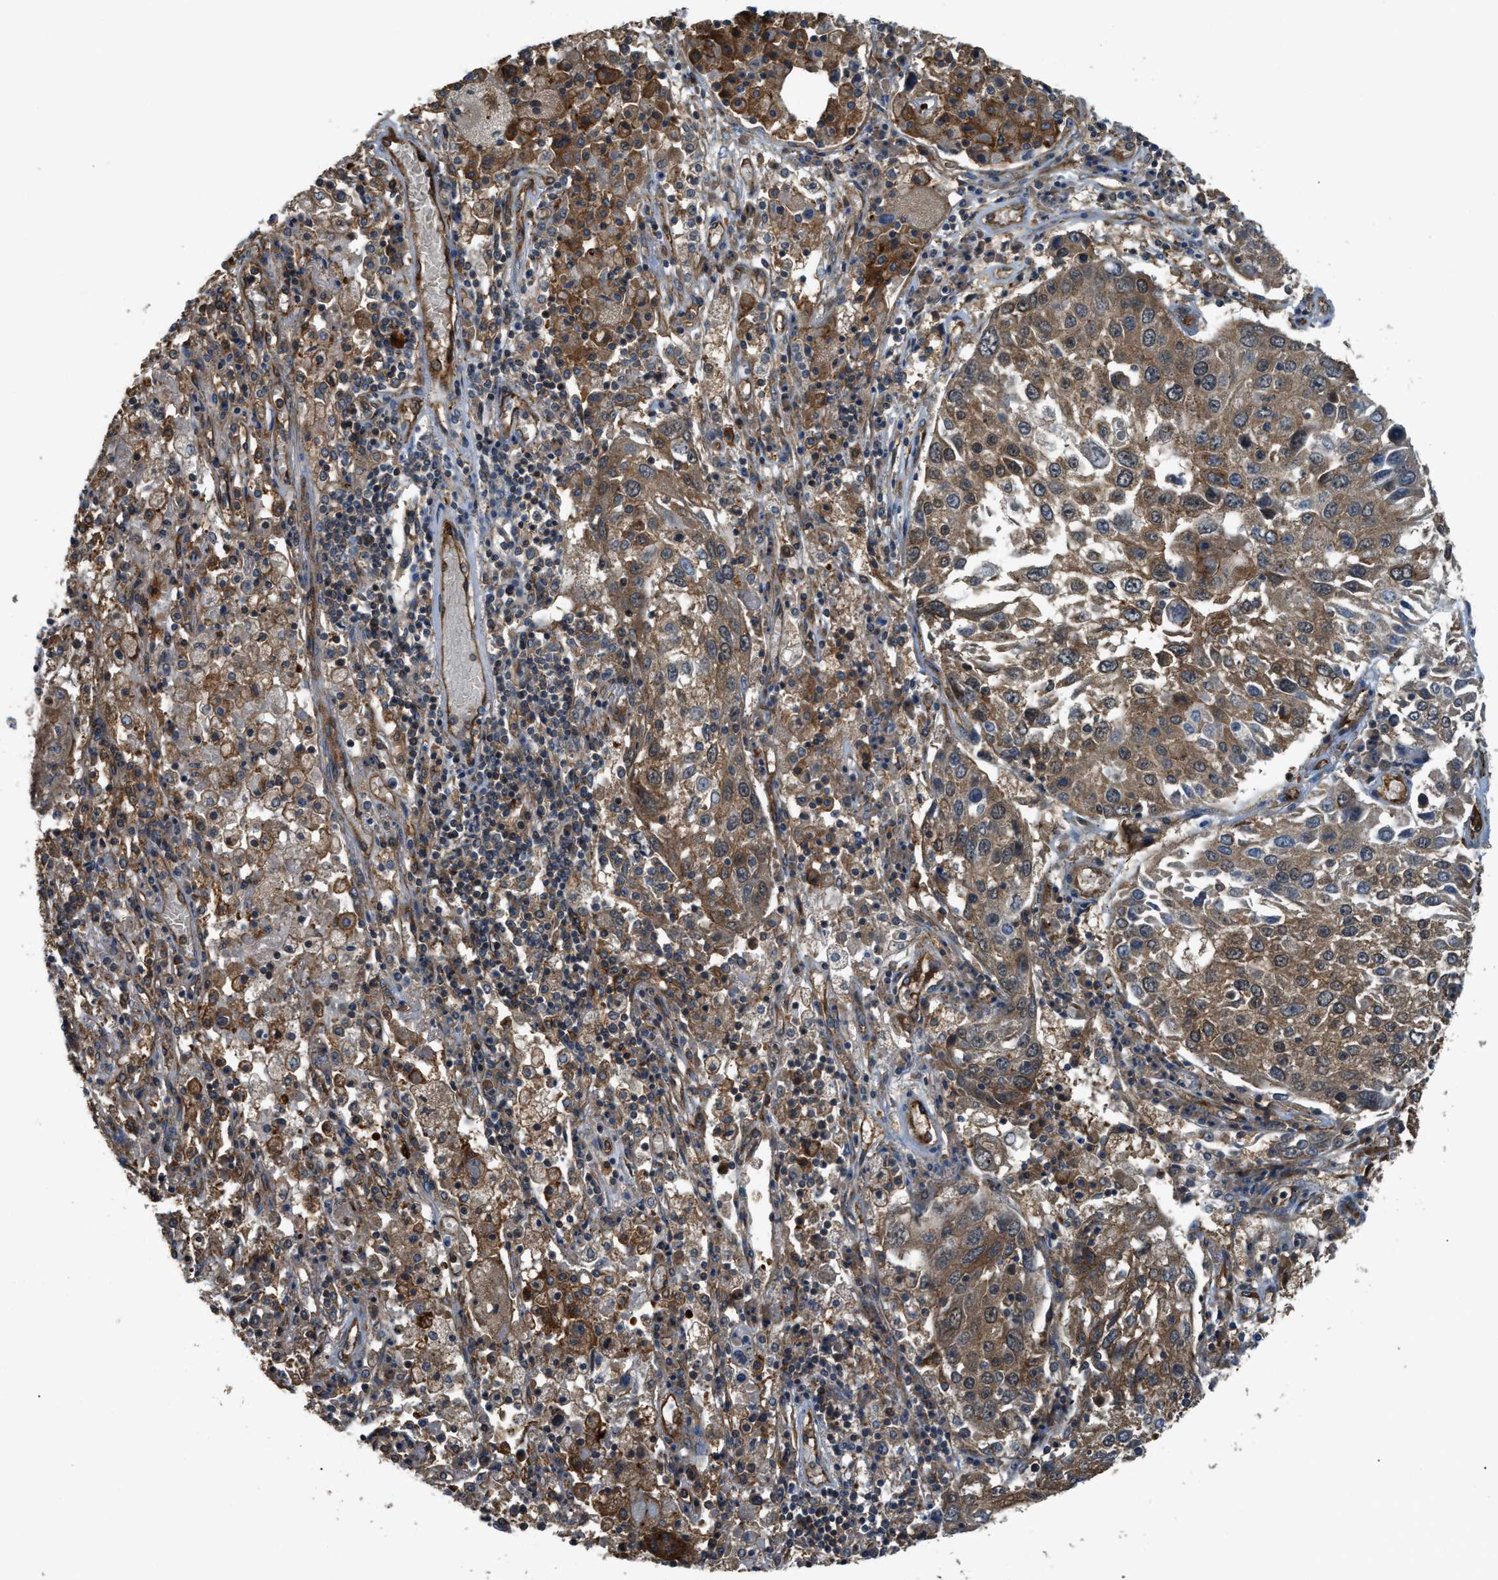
{"staining": {"intensity": "moderate", "quantity": ">75%", "location": "cytoplasmic/membranous"}, "tissue": "lung cancer", "cell_type": "Tumor cells", "image_type": "cancer", "snomed": [{"axis": "morphology", "description": "Squamous cell carcinoma, NOS"}, {"axis": "topography", "description": "Lung"}], "caption": "Lung squamous cell carcinoma stained with a brown dye demonstrates moderate cytoplasmic/membranous positive expression in approximately >75% of tumor cells.", "gene": "BAG4", "patient": {"sex": "male", "age": 65}}